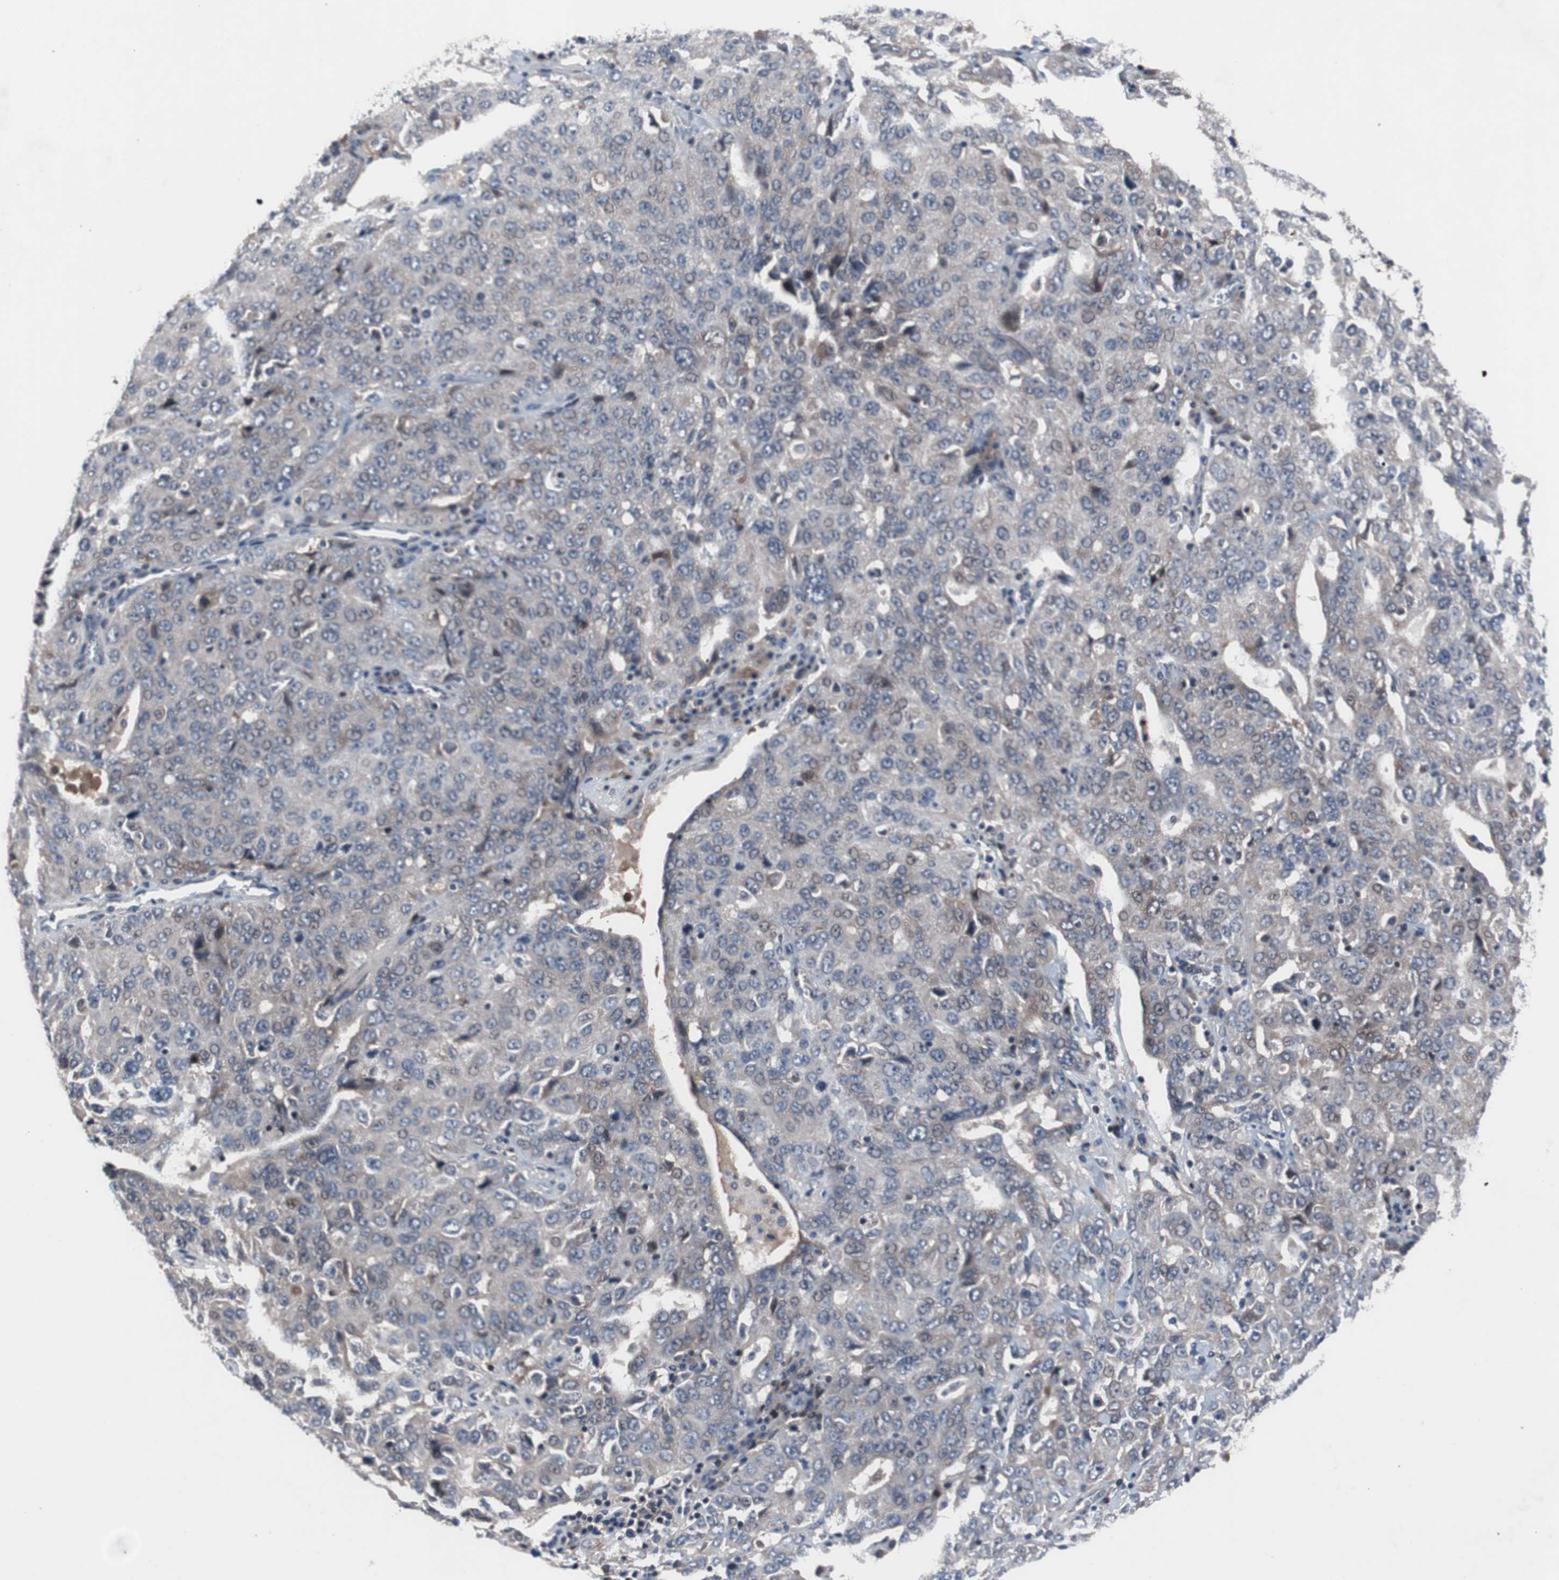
{"staining": {"intensity": "weak", "quantity": "<25%", "location": "cytoplasmic/membranous"}, "tissue": "ovarian cancer", "cell_type": "Tumor cells", "image_type": "cancer", "snomed": [{"axis": "morphology", "description": "Carcinoma, endometroid"}, {"axis": "topography", "description": "Ovary"}], "caption": "Tumor cells are negative for brown protein staining in ovarian cancer. The staining is performed using DAB (3,3'-diaminobenzidine) brown chromogen with nuclei counter-stained in using hematoxylin.", "gene": "MUTYH", "patient": {"sex": "female", "age": 62}}